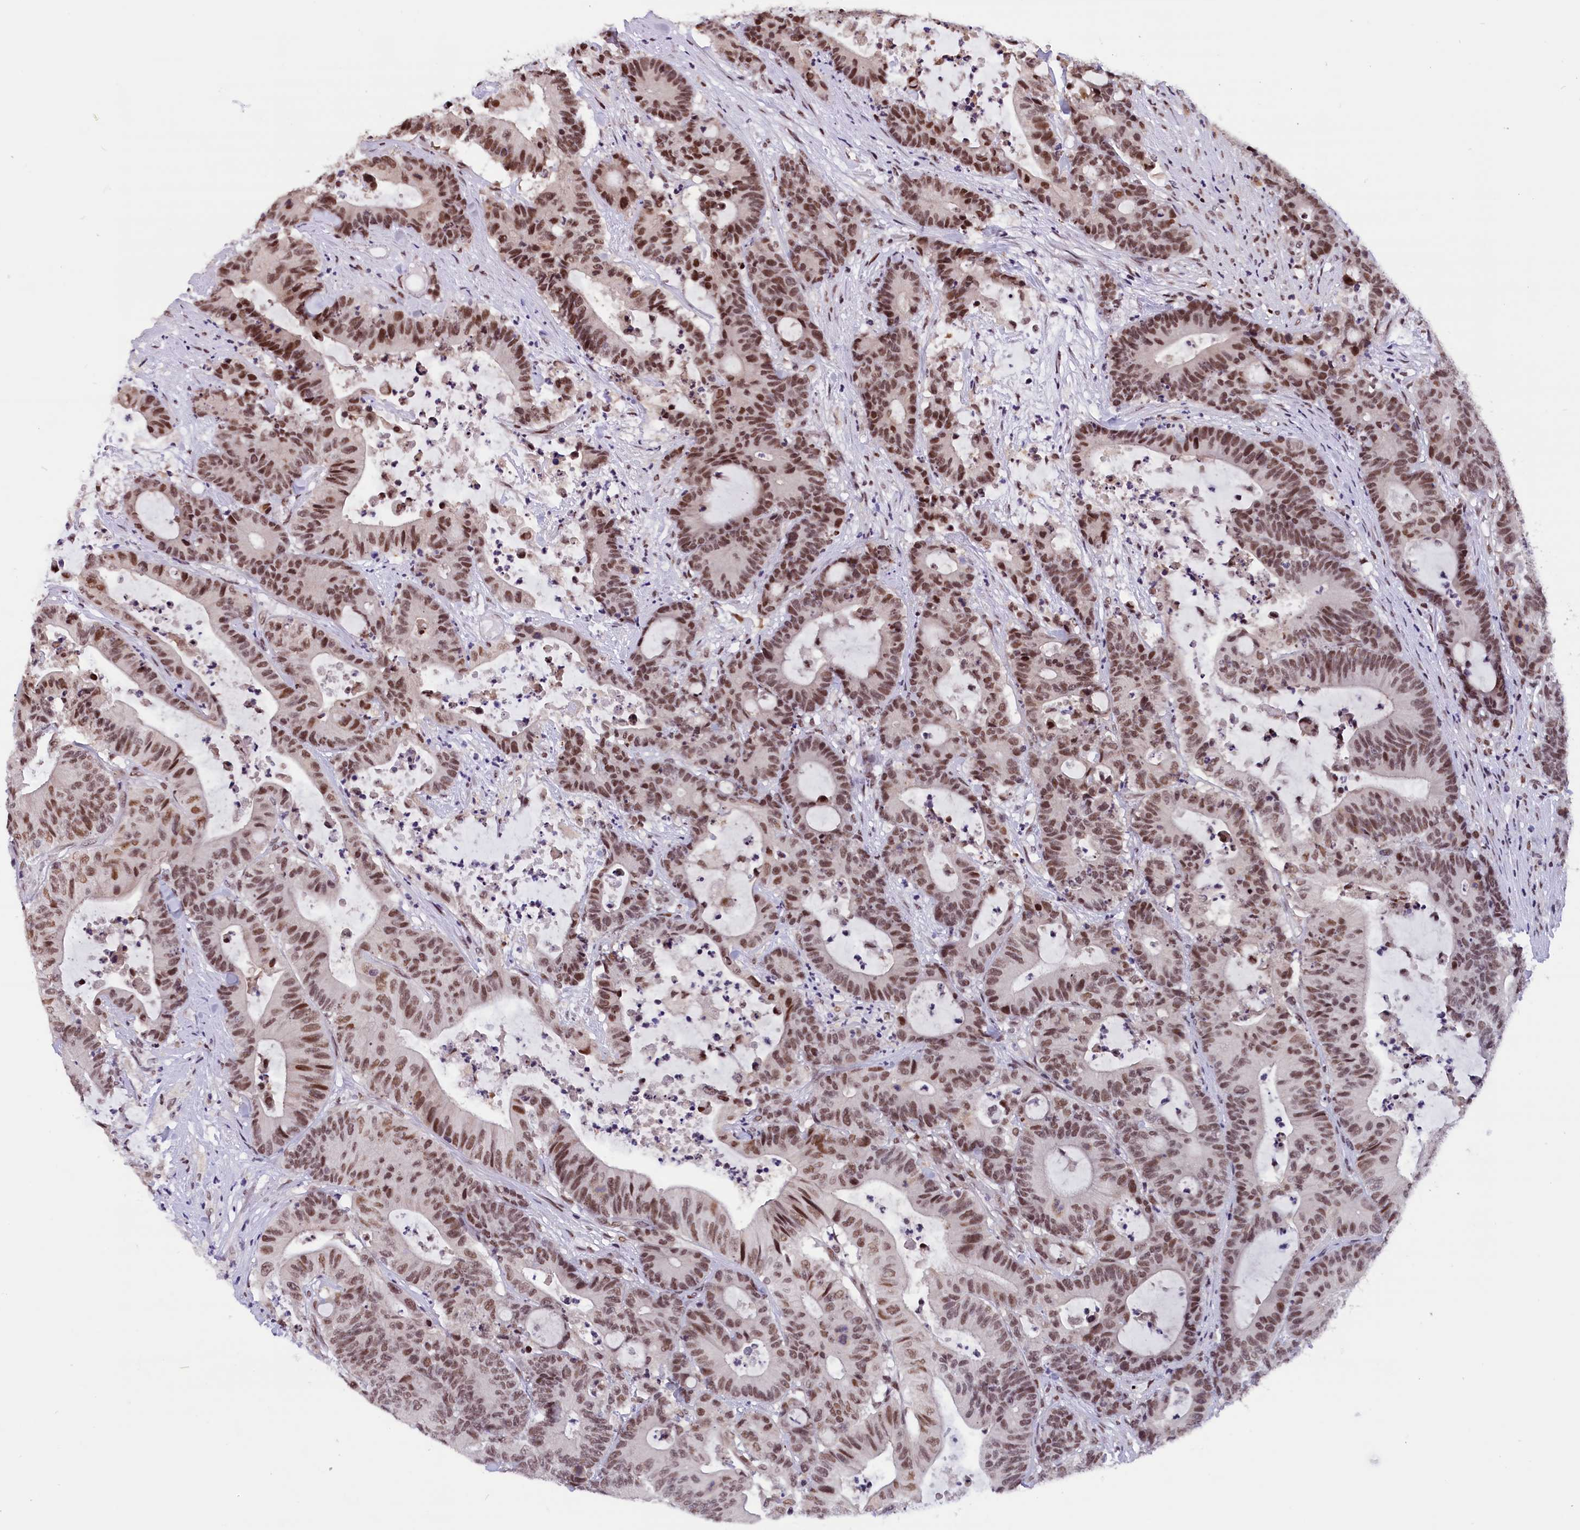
{"staining": {"intensity": "moderate", "quantity": ">75%", "location": "nuclear"}, "tissue": "colorectal cancer", "cell_type": "Tumor cells", "image_type": "cancer", "snomed": [{"axis": "morphology", "description": "Adenocarcinoma, NOS"}, {"axis": "topography", "description": "Colon"}], "caption": "The immunohistochemical stain shows moderate nuclear expression in tumor cells of adenocarcinoma (colorectal) tissue.", "gene": "CDYL2", "patient": {"sex": "female", "age": 84}}